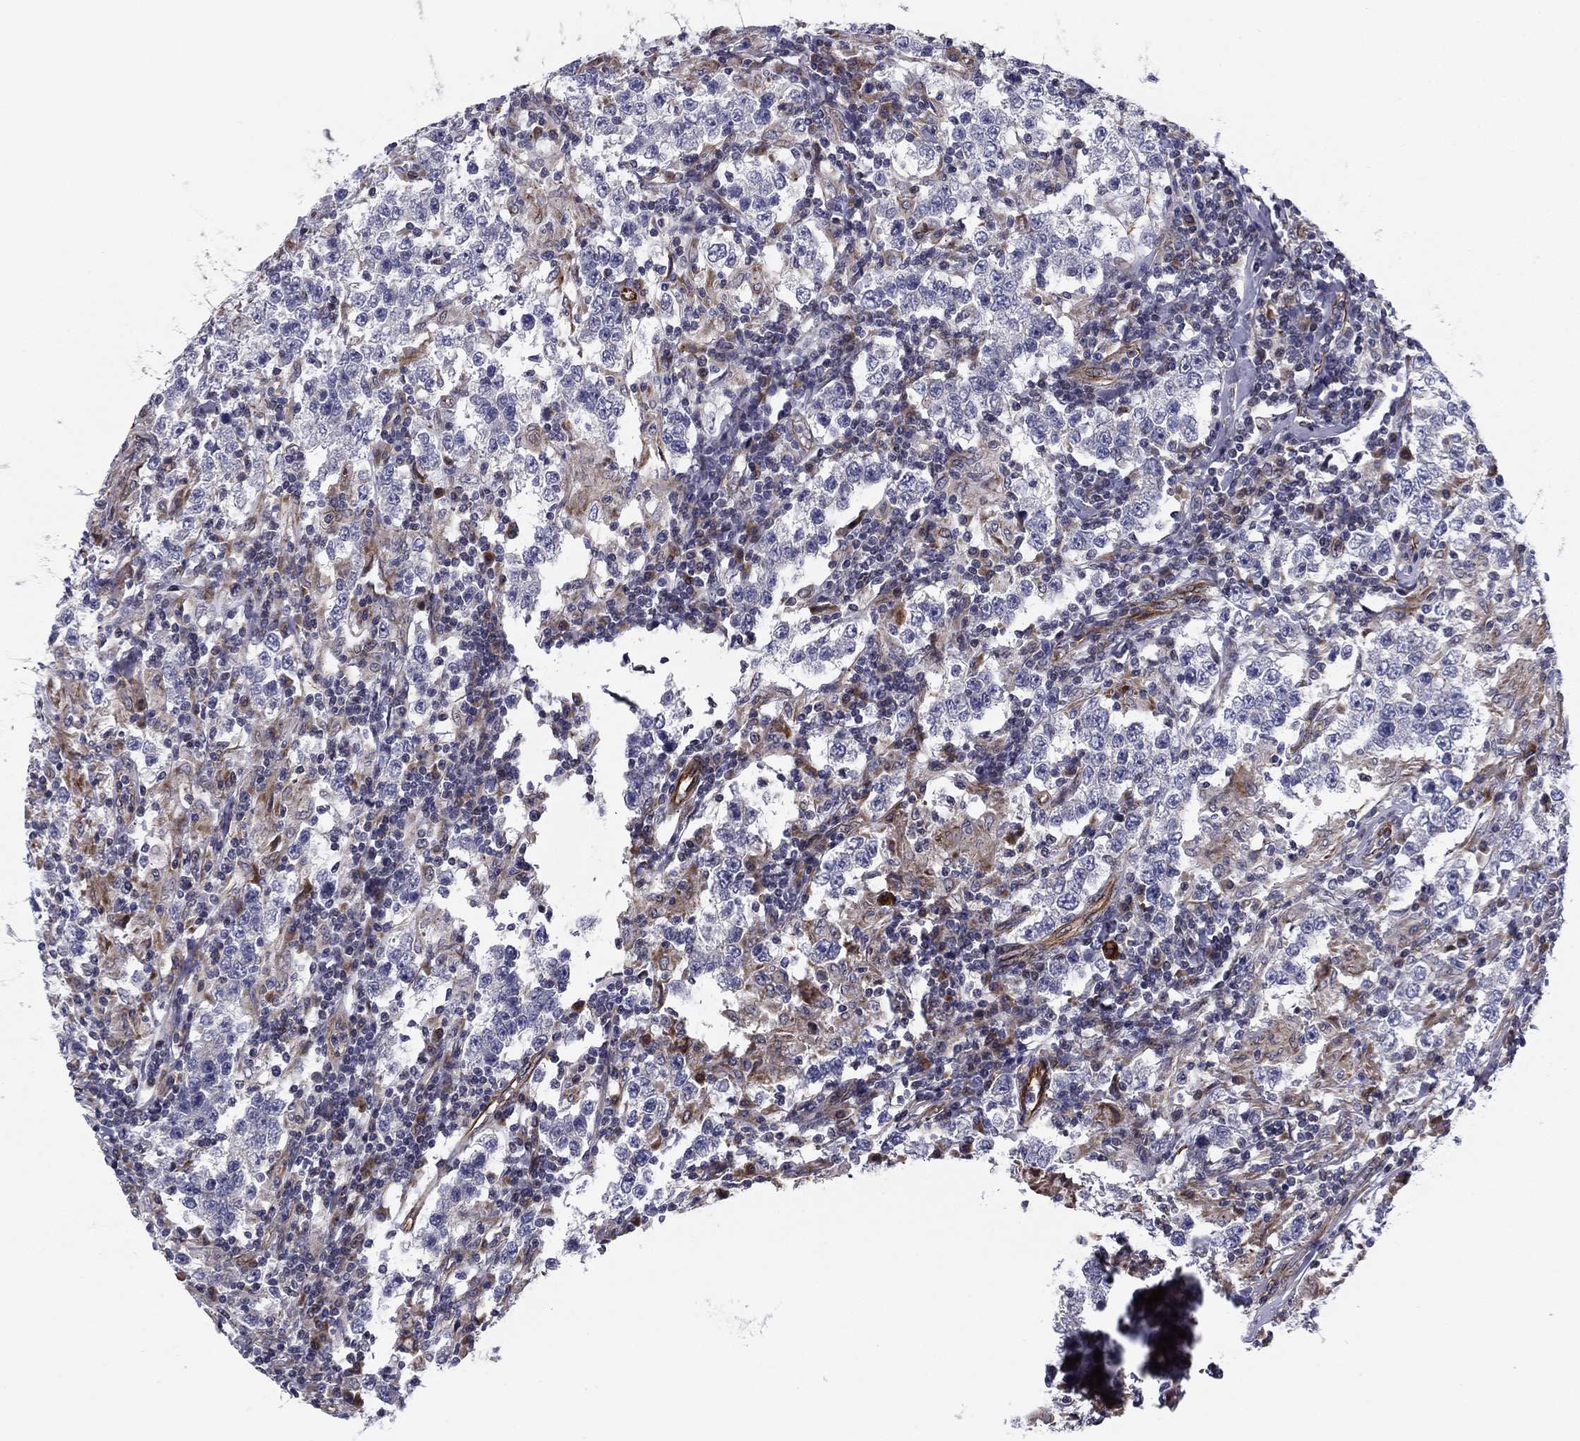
{"staining": {"intensity": "negative", "quantity": "none", "location": "none"}, "tissue": "testis cancer", "cell_type": "Tumor cells", "image_type": "cancer", "snomed": [{"axis": "morphology", "description": "Seminoma, NOS"}, {"axis": "morphology", "description": "Carcinoma, Embryonal, NOS"}, {"axis": "topography", "description": "Testis"}], "caption": "Immunohistochemical staining of testis embryonal carcinoma demonstrates no significant staining in tumor cells.", "gene": "CLSTN1", "patient": {"sex": "male", "age": 41}}